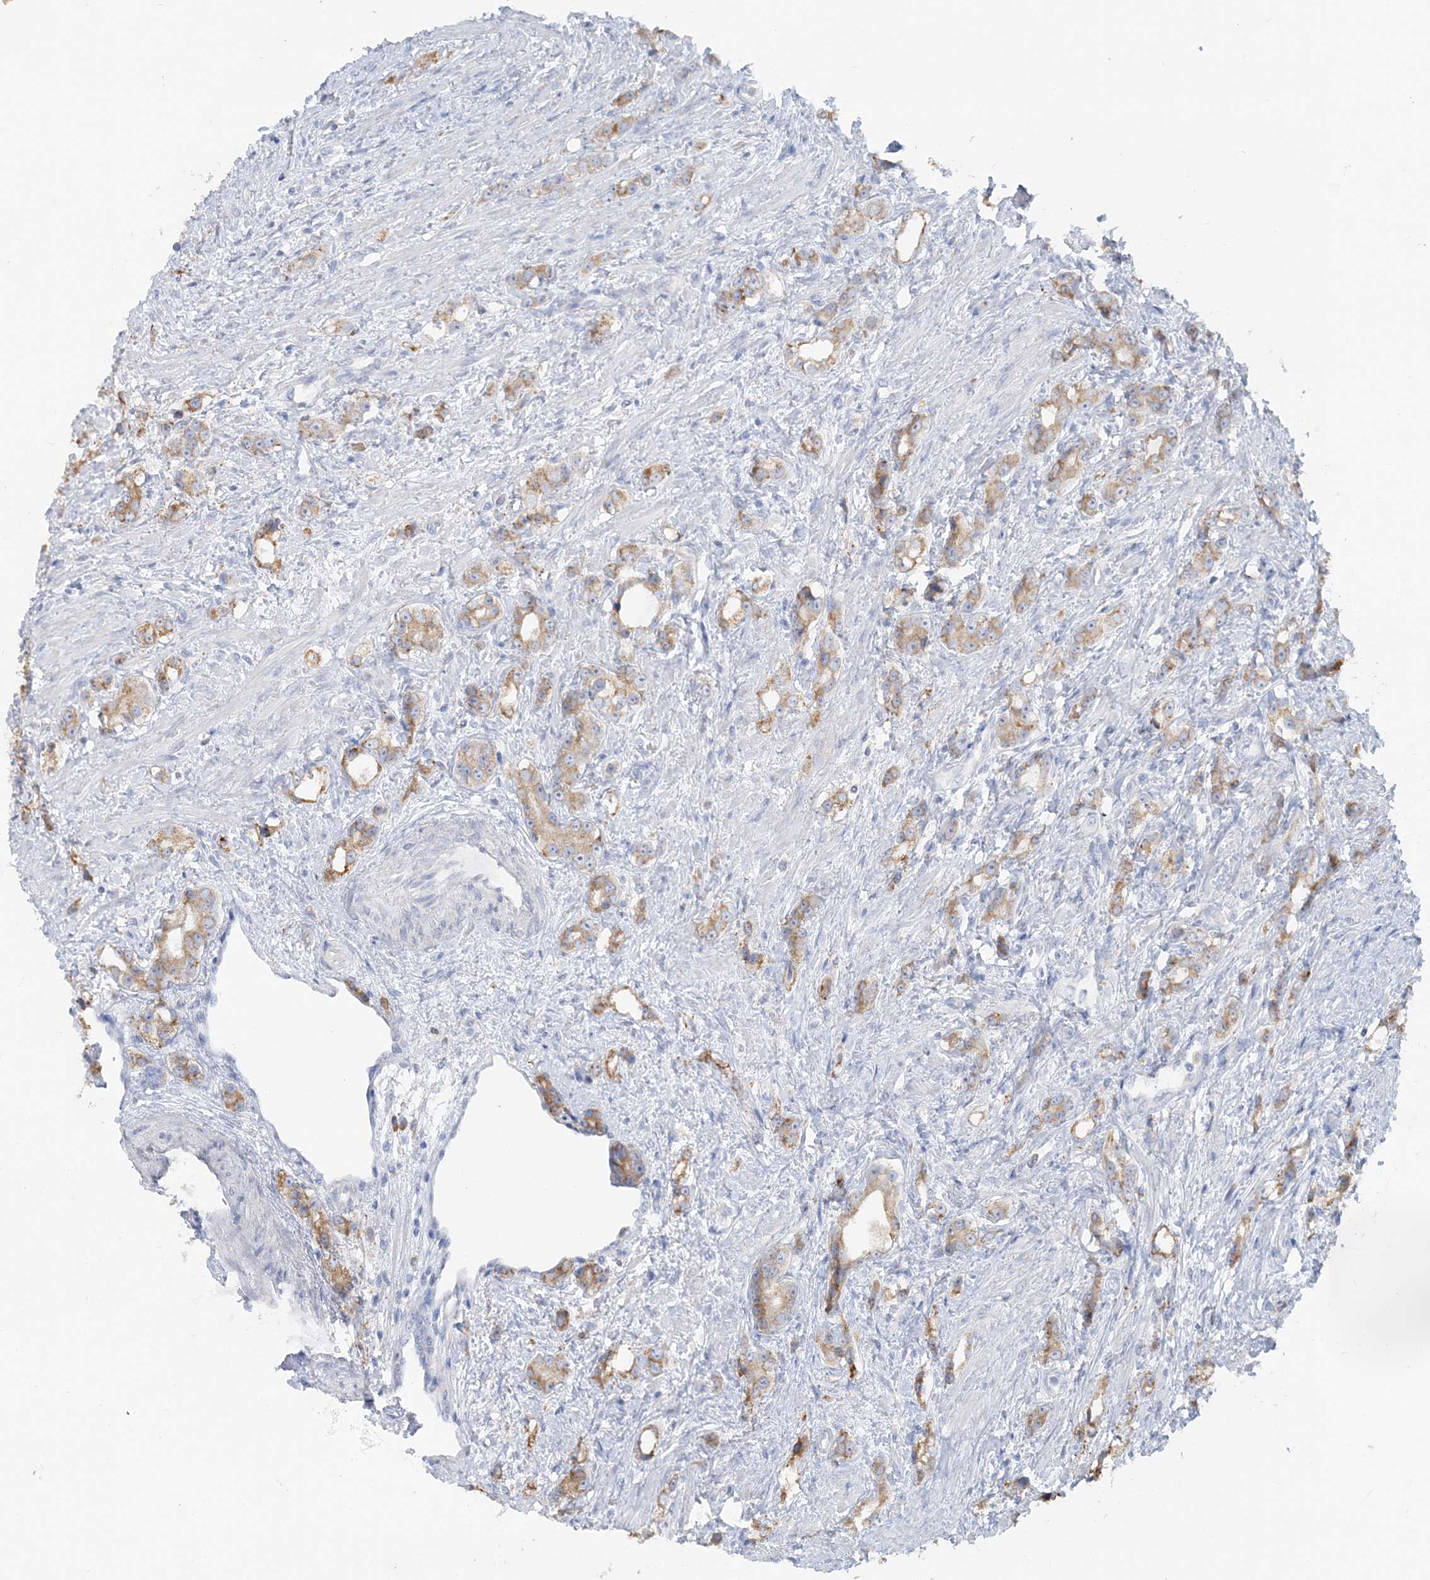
{"staining": {"intensity": "moderate", "quantity": ">75%", "location": "cytoplasmic/membranous"}, "tissue": "prostate cancer", "cell_type": "Tumor cells", "image_type": "cancer", "snomed": [{"axis": "morphology", "description": "Adenocarcinoma, High grade"}, {"axis": "topography", "description": "Prostate"}], "caption": "Brown immunohistochemical staining in human prostate cancer demonstrates moderate cytoplasmic/membranous positivity in about >75% of tumor cells.", "gene": "TBC1D5", "patient": {"sex": "male", "age": 63}}